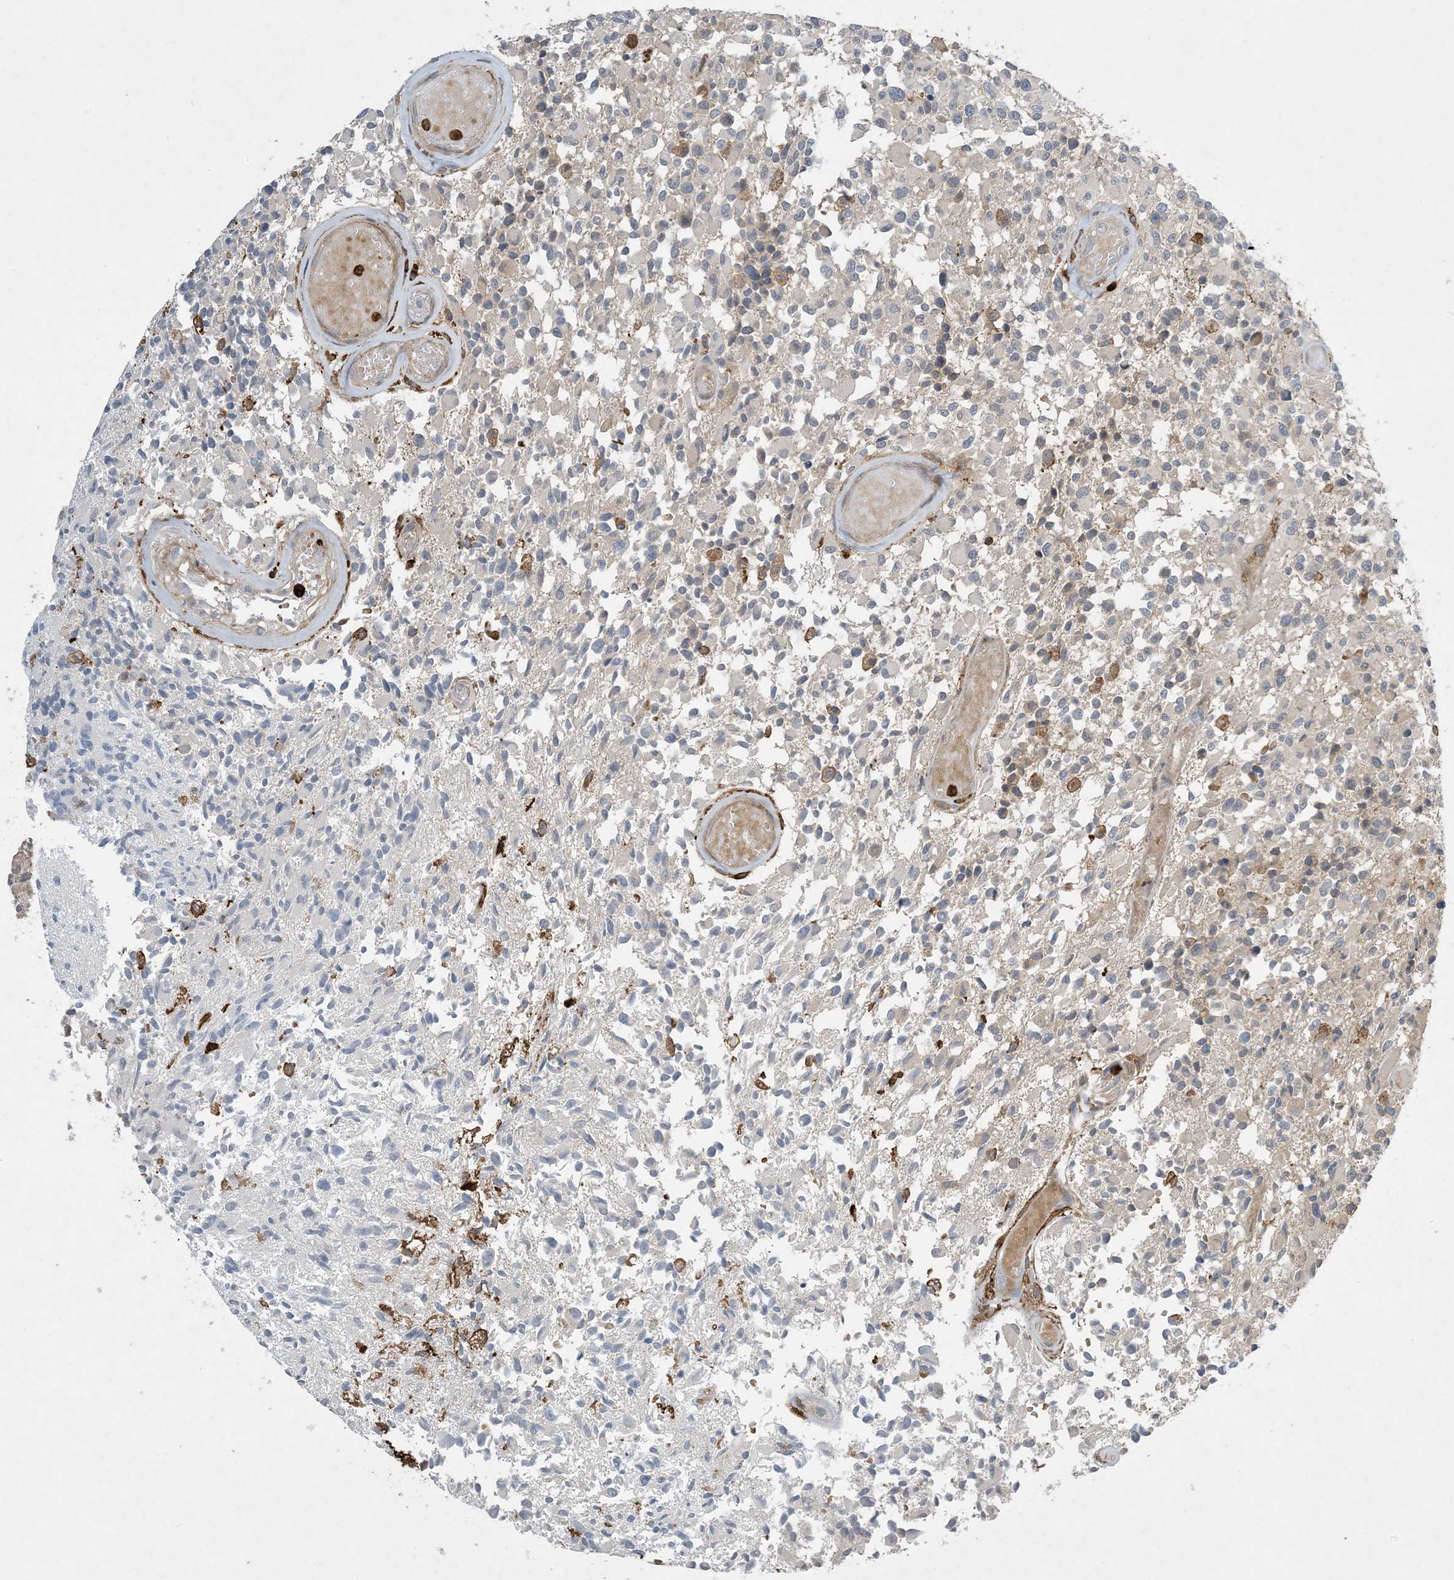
{"staining": {"intensity": "negative", "quantity": "none", "location": "none"}, "tissue": "glioma", "cell_type": "Tumor cells", "image_type": "cancer", "snomed": [{"axis": "morphology", "description": "Glioma, malignant, High grade"}, {"axis": "morphology", "description": "Glioblastoma, NOS"}, {"axis": "topography", "description": "Brain"}], "caption": "The IHC histopathology image has no significant staining in tumor cells of glioblastoma tissue.", "gene": "AK9", "patient": {"sex": "male", "age": 60}}